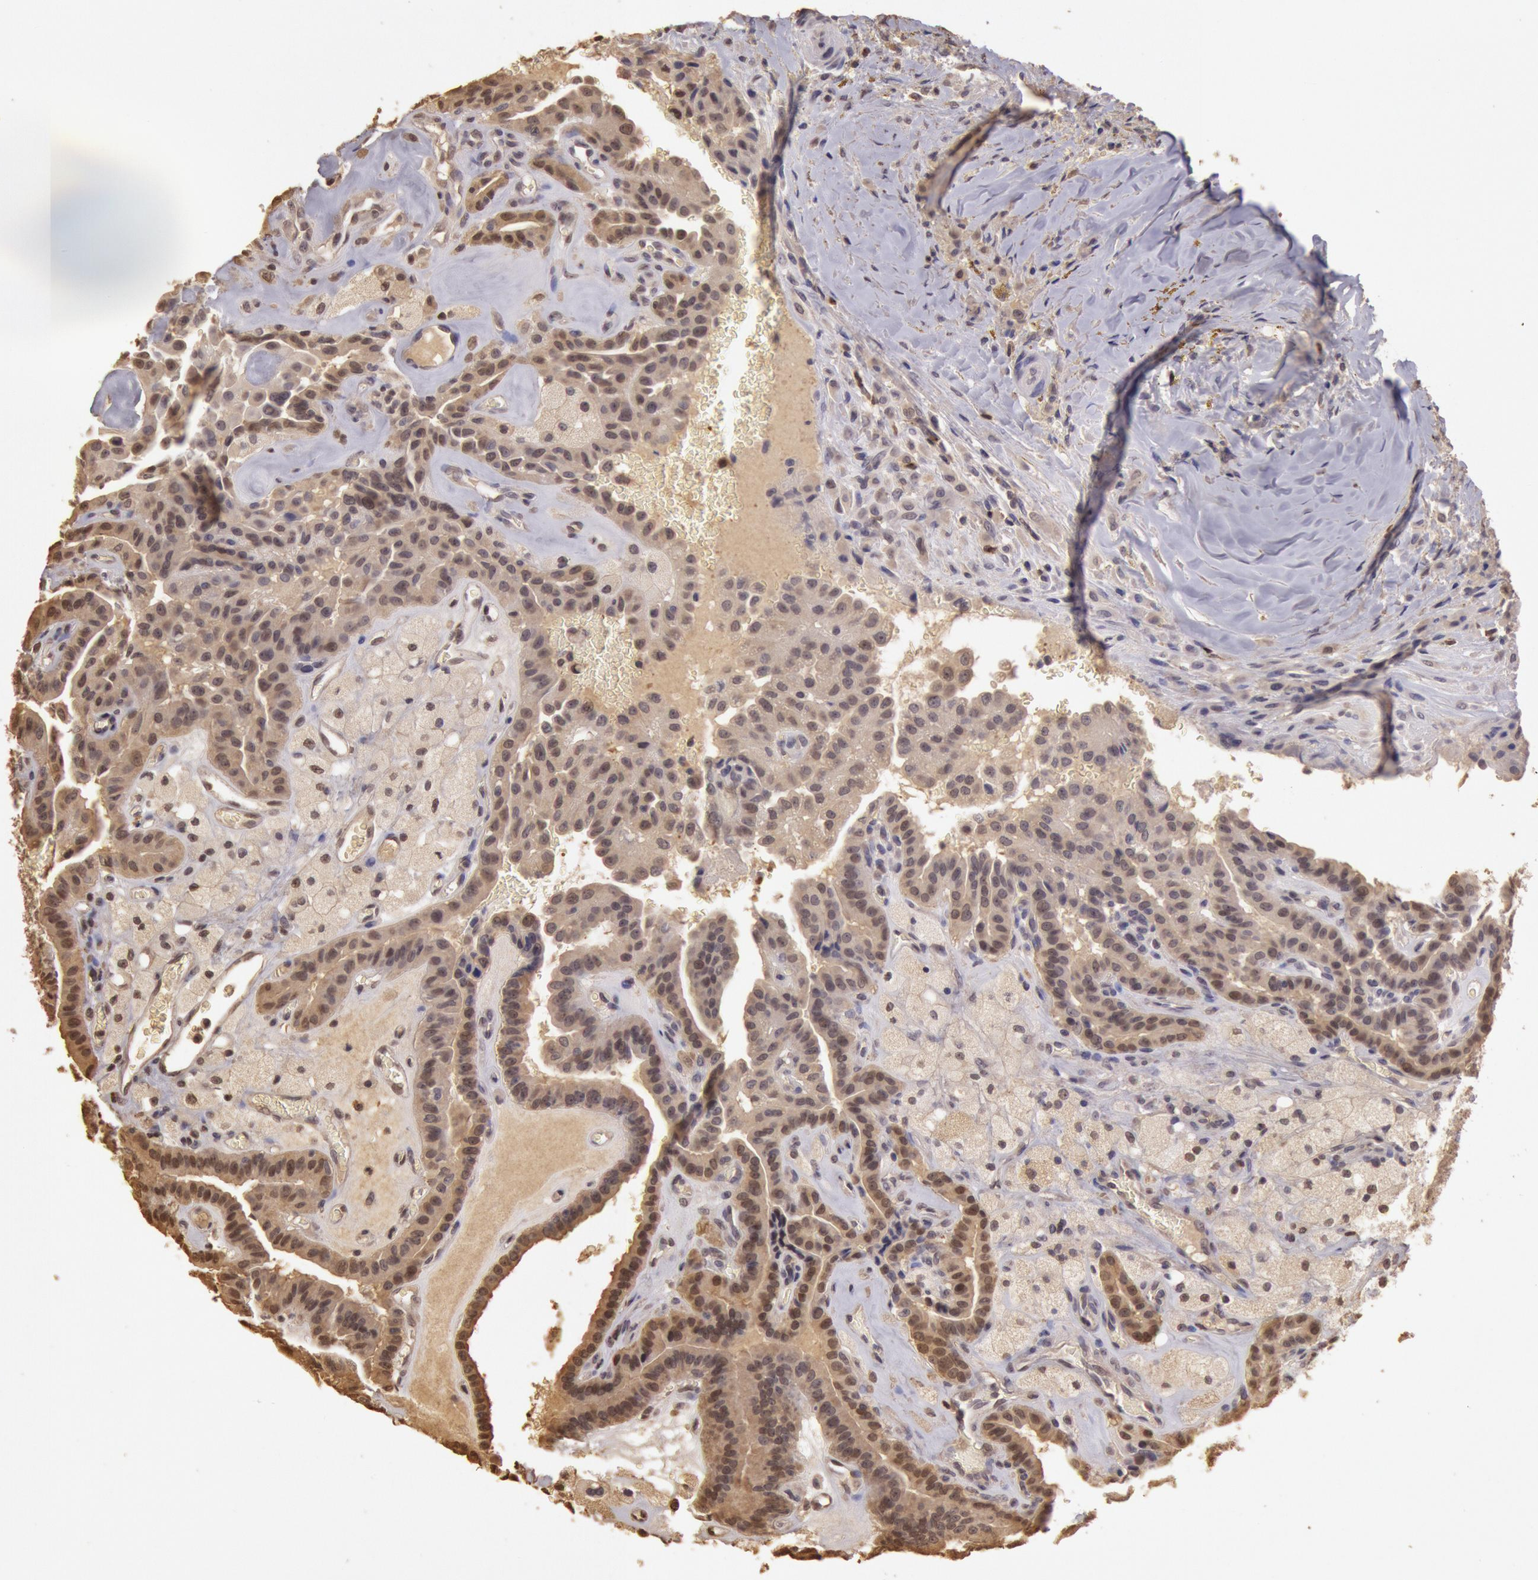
{"staining": {"intensity": "moderate", "quantity": ">75%", "location": "cytoplasmic/membranous,nuclear"}, "tissue": "thyroid cancer", "cell_type": "Tumor cells", "image_type": "cancer", "snomed": [{"axis": "morphology", "description": "Papillary adenocarcinoma, NOS"}, {"axis": "topography", "description": "Thyroid gland"}], "caption": "Thyroid cancer was stained to show a protein in brown. There is medium levels of moderate cytoplasmic/membranous and nuclear expression in approximately >75% of tumor cells.", "gene": "SOD1", "patient": {"sex": "male", "age": 87}}